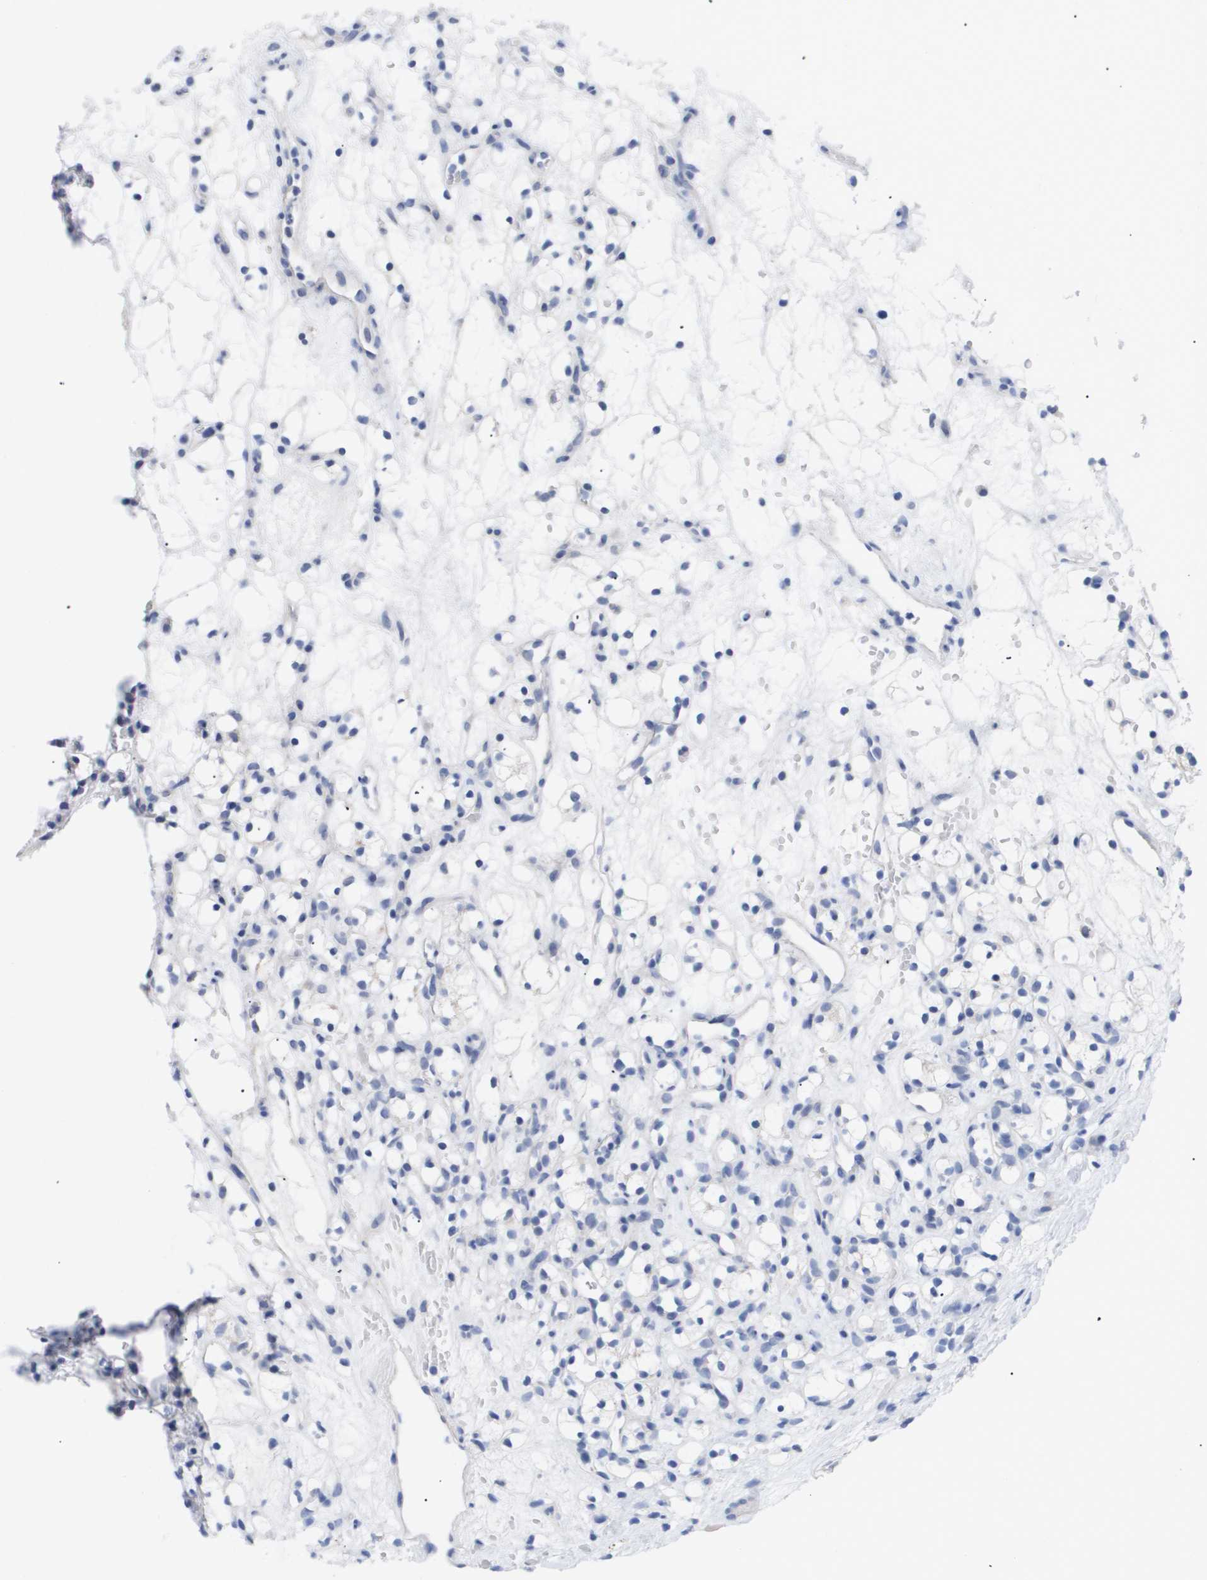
{"staining": {"intensity": "negative", "quantity": "none", "location": "none"}, "tissue": "renal cancer", "cell_type": "Tumor cells", "image_type": "cancer", "snomed": [{"axis": "morphology", "description": "Adenocarcinoma, NOS"}, {"axis": "topography", "description": "Kidney"}], "caption": "Adenocarcinoma (renal) was stained to show a protein in brown. There is no significant positivity in tumor cells.", "gene": "CAV3", "patient": {"sex": "female", "age": 60}}